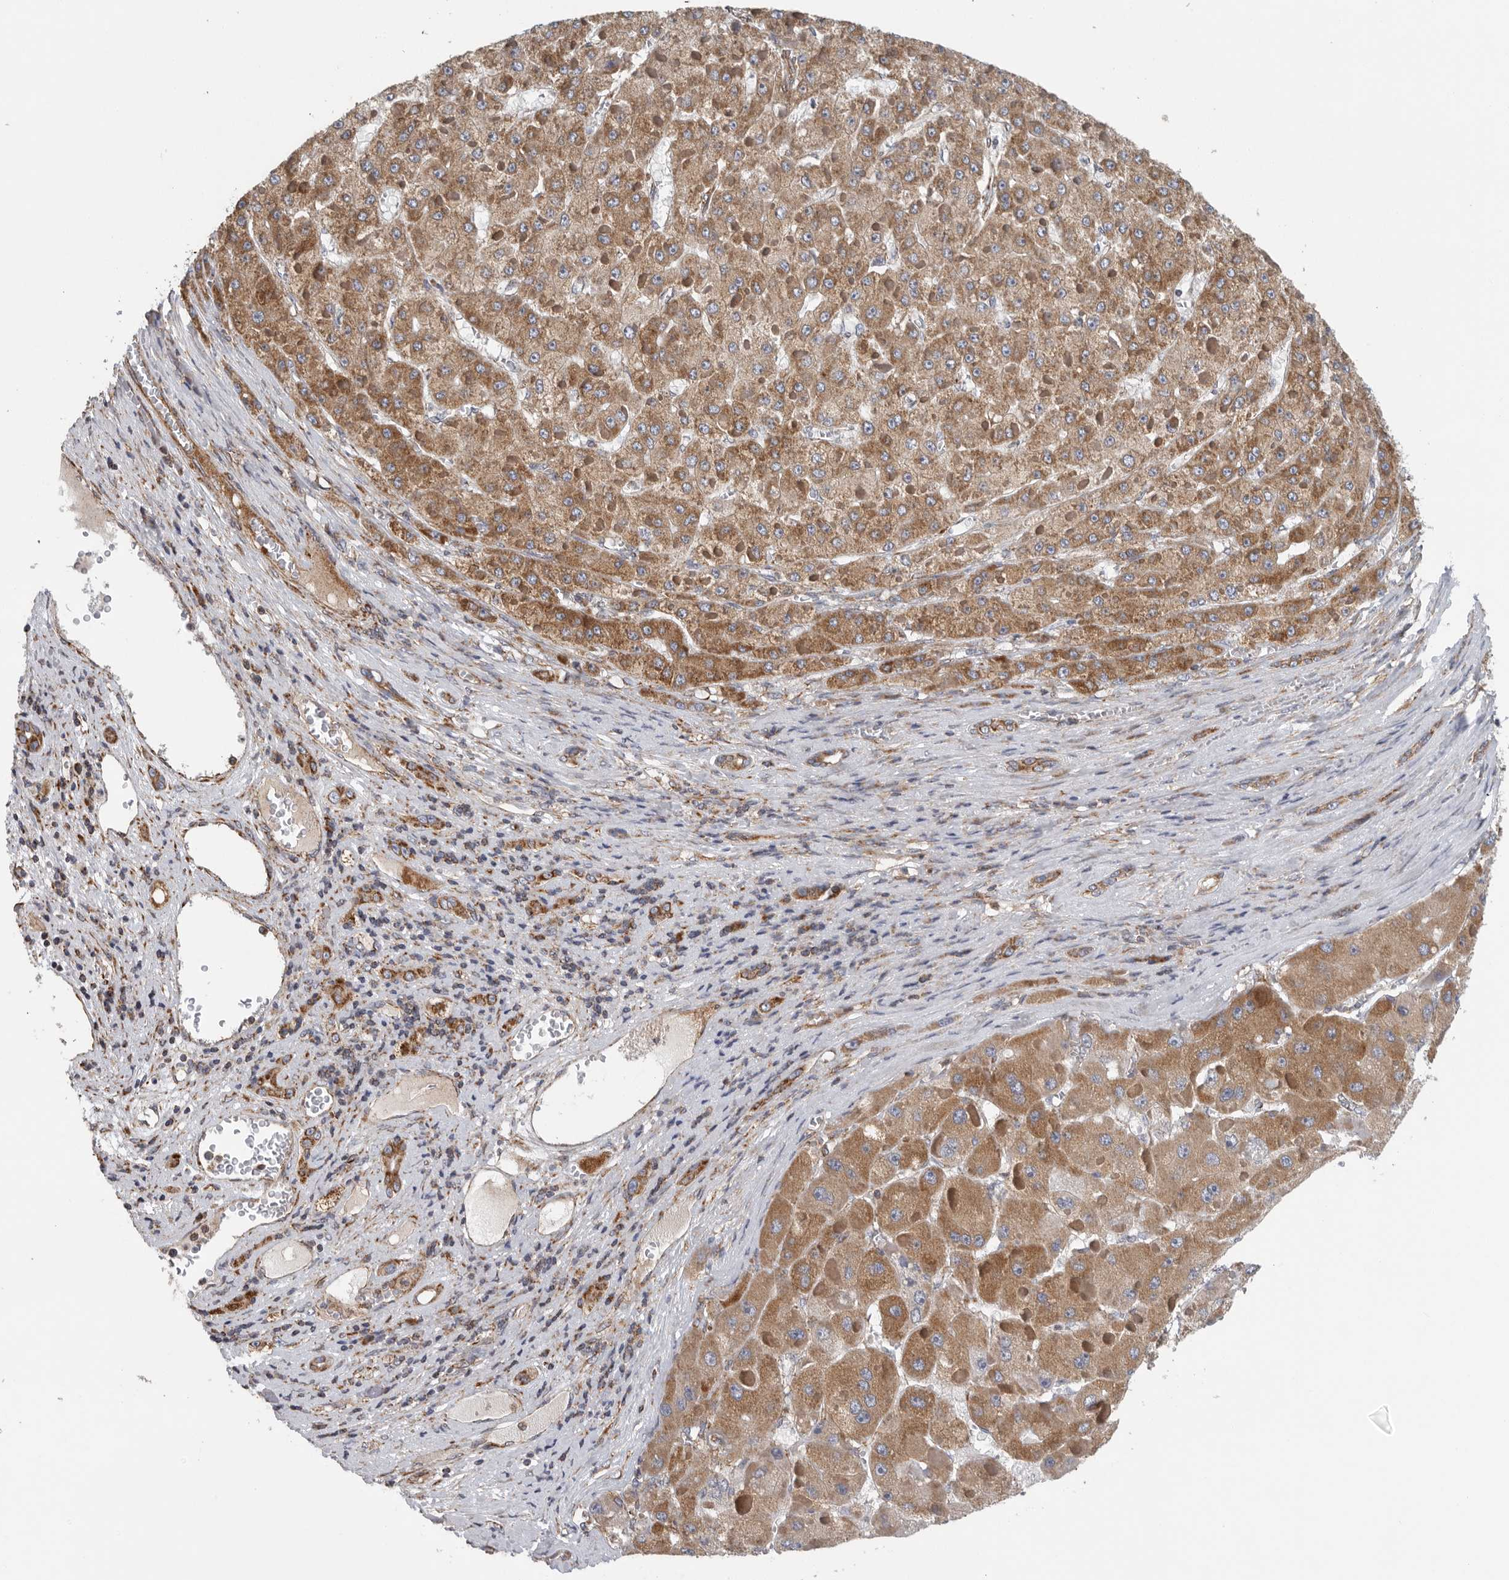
{"staining": {"intensity": "moderate", "quantity": ">75%", "location": "cytoplasmic/membranous"}, "tissue": "liver cancer", "cell_type": "Tumor cells", "image_type": "cancer", "snomed": [{"axis": "morphology", "description": "Carcinoma, Hepatocellular, NOS"}, {"axis": "topography", "description": "Liver"}], "caption": "Tumor cells exhibit medium levels of moderate cytoplasmic/membranous expression in about >75% of cells in liver hepatocellular carcinoma. The protein of interest is stained brown, and the nuclei are stained in blue (DAB (3,3'-diaminobenzidine) IHC with brightfield microscopy, high magnification).", "gene": "FKBP8", "patient": {"sex": "female", "age": 73}}